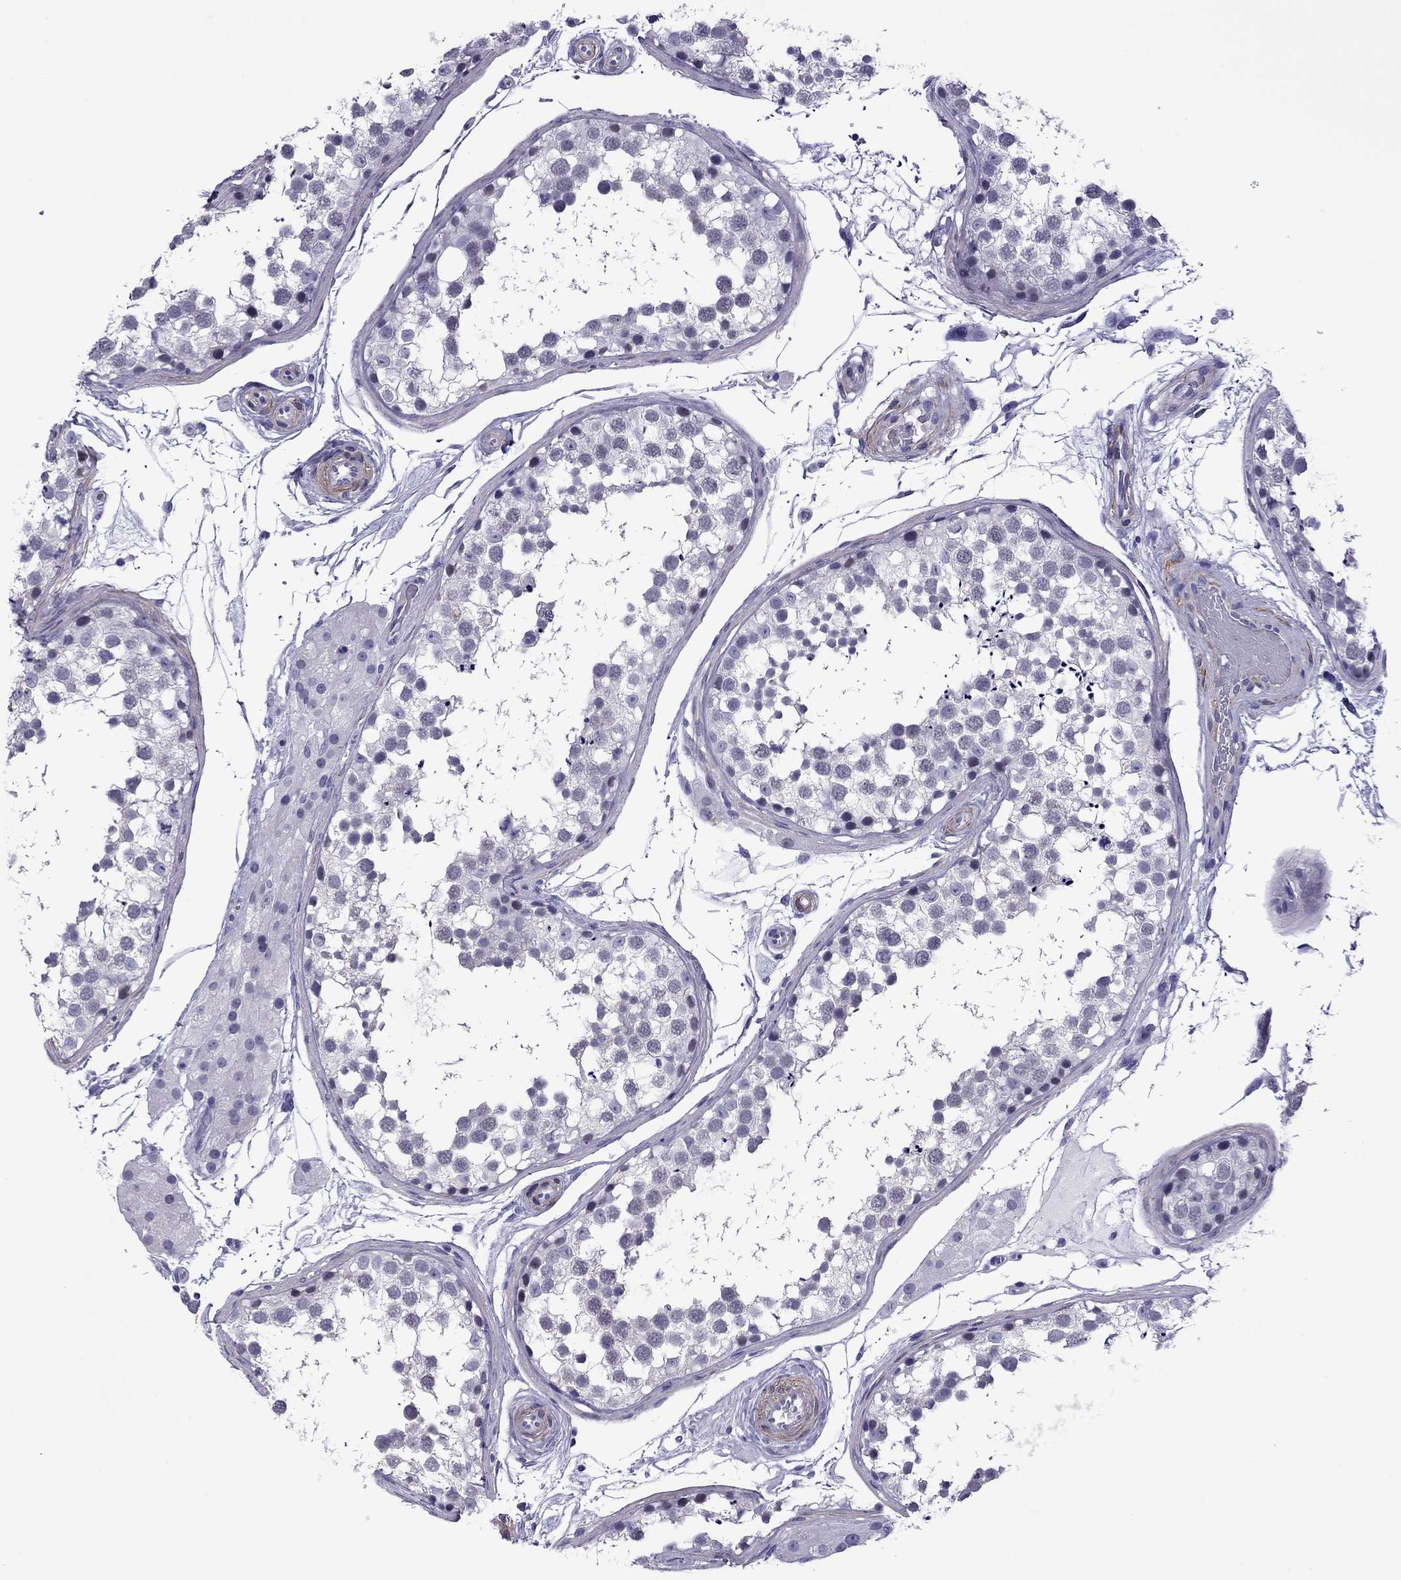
{"staining": {"intensity": "negative", "quantity": "none", "location": "none"}, "tissue": "testis", "cell_type": "Cells in seminiferous ducts", "image_type": "normal", "snomed": [{"axis": "morphology", "description": "Normal tissue, NOS"}, {"axis": "morphology", "description": "Seminoma, NOS"}, {"axis": "topography", "description": "Testis"}], "caption": "Immunohistochemistry image of normal human testis stained for a protein (brown), which demonstrates no positivity in cells in seminiferous ducts.", "gene": "CHRNA5", "patient": {"sex": "male", "age": 65}}